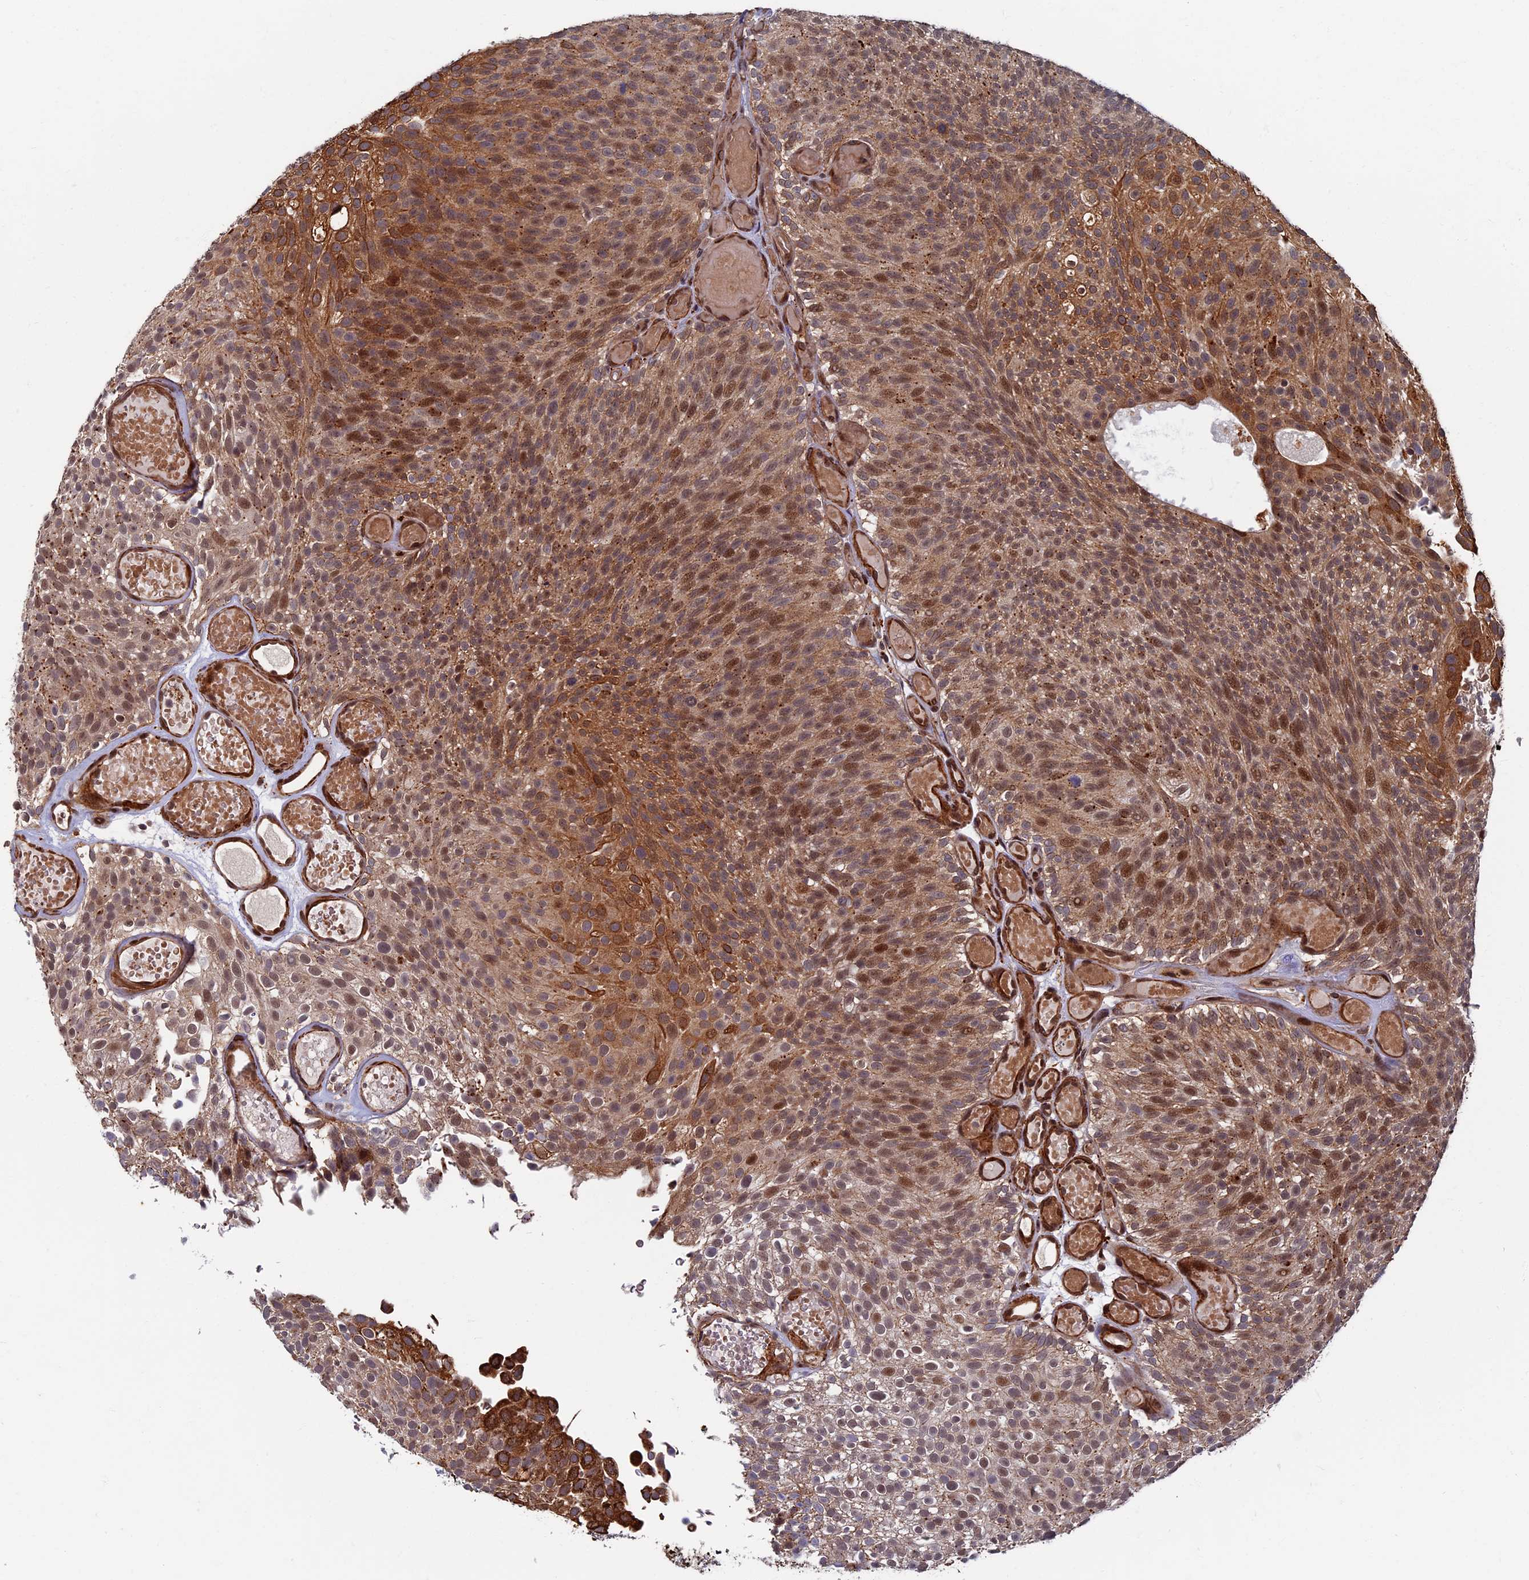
{"staining": {"intensity": "moderate", "quantity": ">75%", "location": "cytoplasmic/membranous,nuclear"}, "tissue": "urothelial cancer", "cell_type": "Tumor cells", "image_type": "cancer", "snomed": [{"axis": "morphology", "description": "Urothelial carcinoma, Low grade"}, {"axis": "topography", "description": "Urinary bladder"}], "caption": "A histopathology image of human urothelial carcinoma (low-grade) stained for a protein shows moderate cytoplasmic/membranous and nuclear brown staining in tumor cells.", "gene": "CTDP1", "patient": {"sex": "male", "age": 78}}